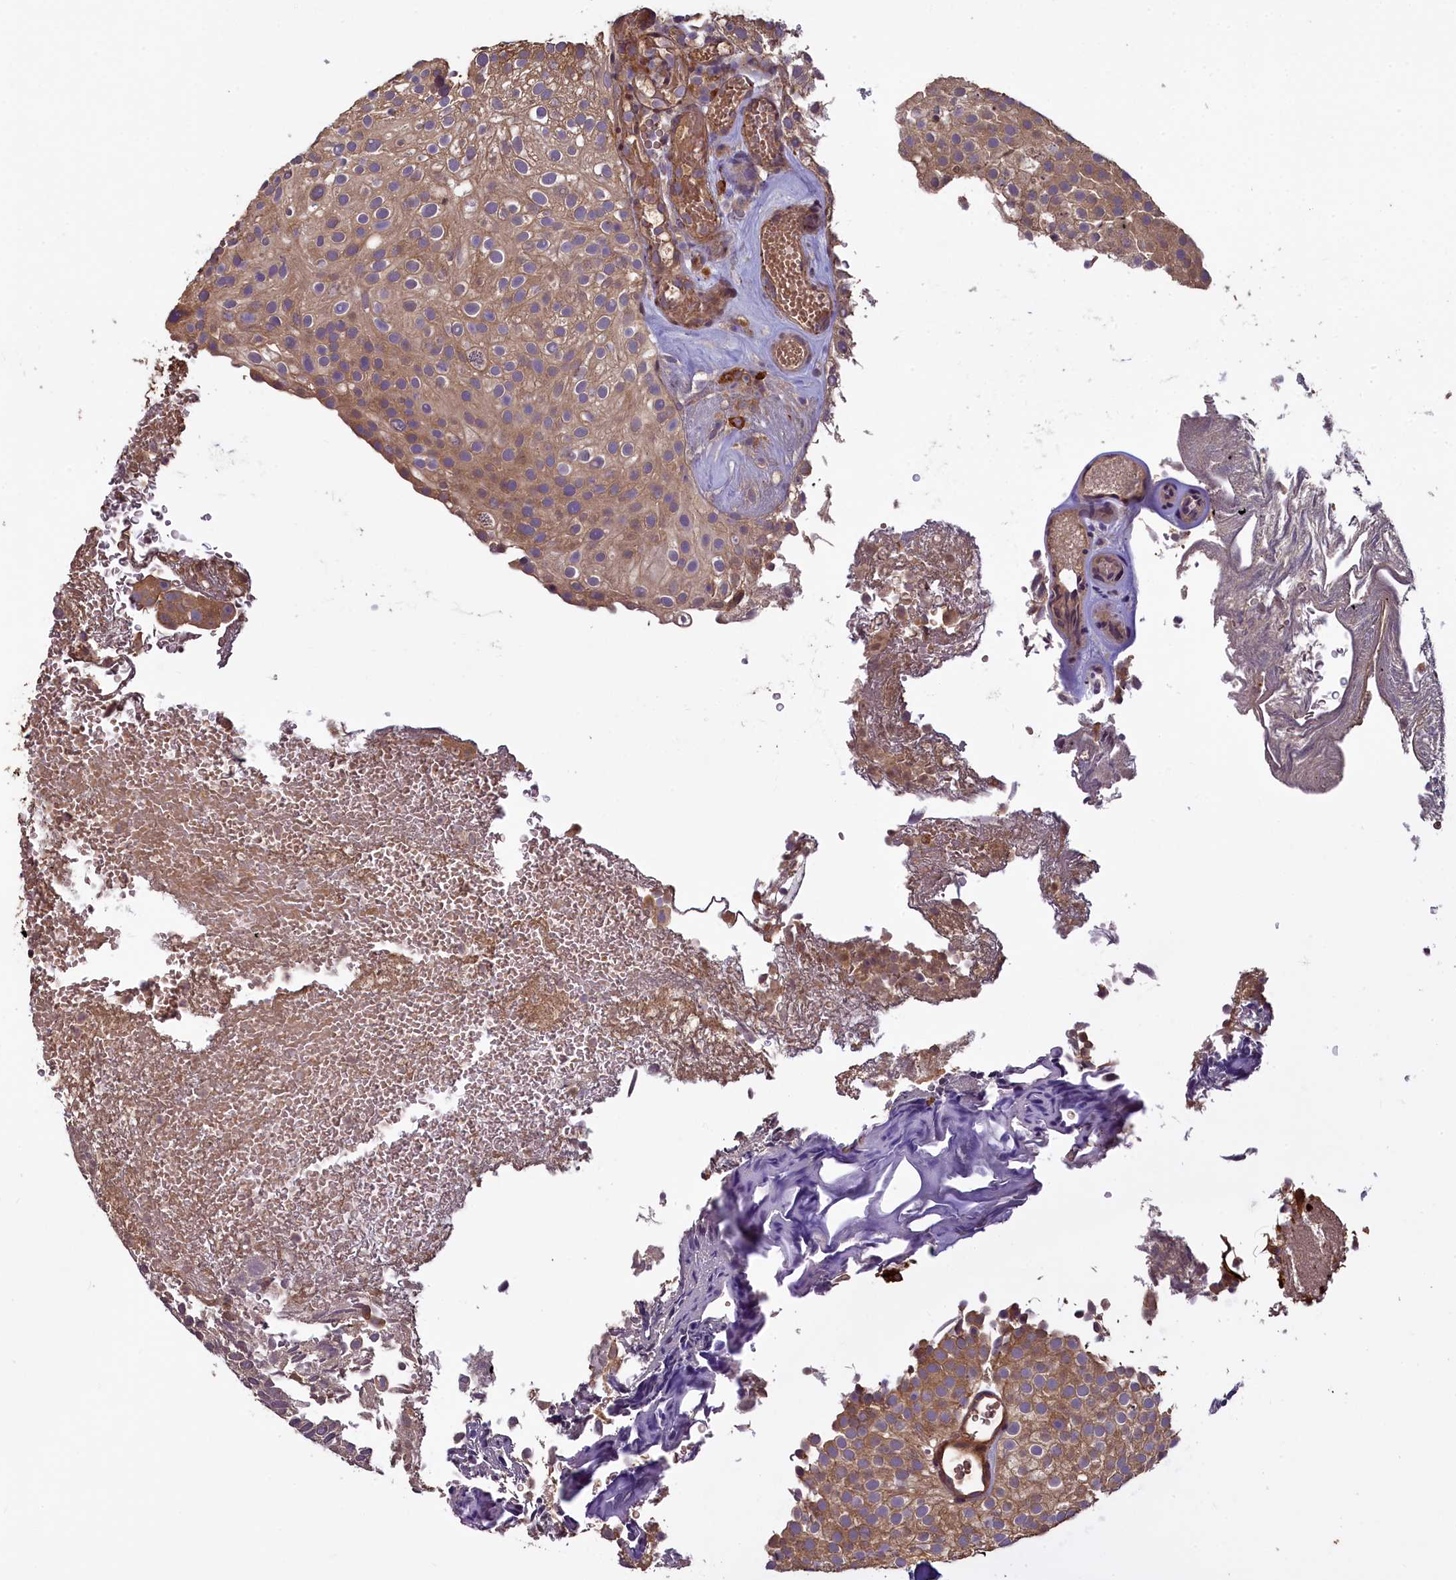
{"staining": {"intensity": "moderate", "quantity": ">75%", "location": "cytoplasmic/membranous"}, "tissue": "urothelial cancer", "cell_type": "Tumor cells", "image_type": "cancer", "snomed": [{"axis": "morphology", "description": "Urothelial carcinoma, Low grade"}, {"axis": "topography", "description": "Urinary bladder"}], "caption": "Urothelial cancer stained with a protein marker shows moderate staining in tumor cells.", "gene": "NUDT6", "patient": {"sex": "male", "age": 78}}